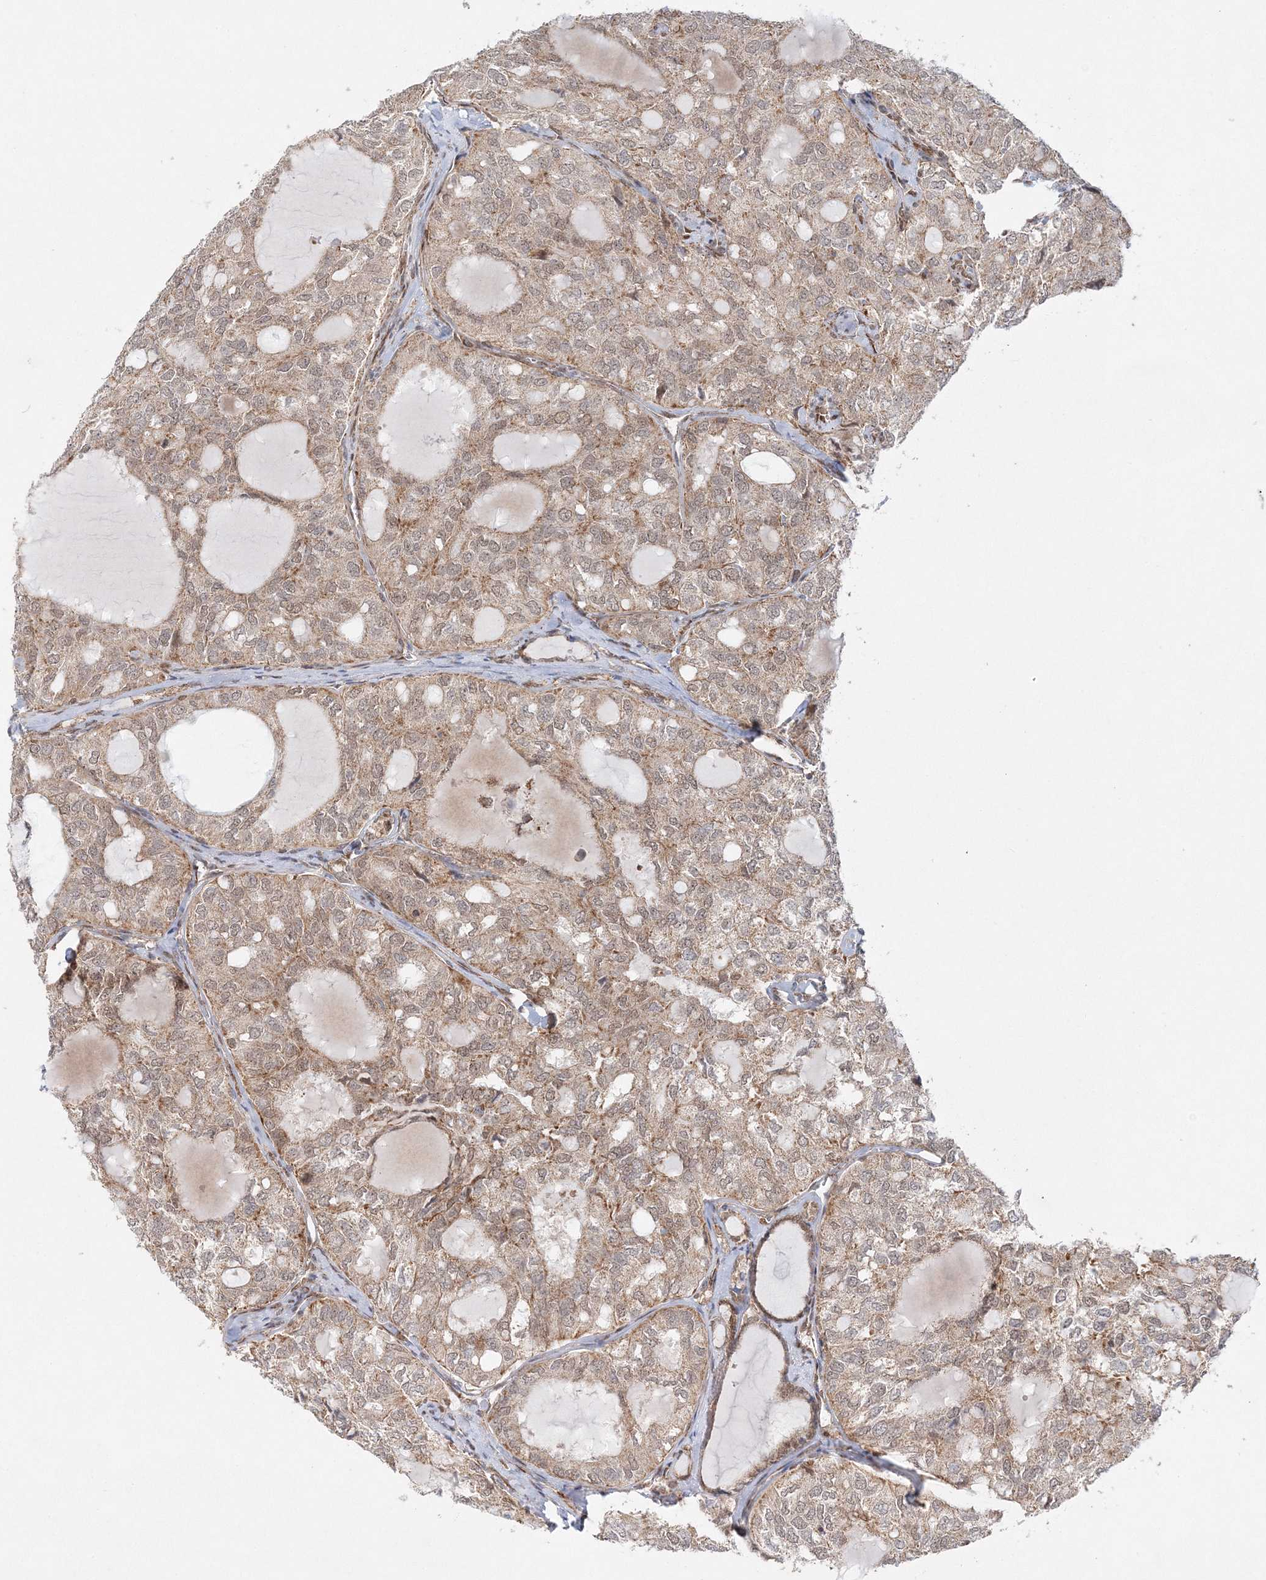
{"staining": {"intensity": "weak", "quantity": ">75%", "location": "cytoplasmic/membranous"}, "tissue": "thyroid cancer", "cell_type": "Tumor cells", "image_type": "cancer", "snomed": [{"axis": "morphology", "description": "Follicular adenoma carcinoma, NOS"}, {"axis": "topography", "description": "Thyroid gland"}], "caption": "This is an image of immunohistochemistry (IHC) staining of follicular adenoma carcinoma (thyroid), which shows weak expression in the cytoplasmic/membranous of tumor cells.", "gene": "RAB11FIP2", "patient": {"sex": "male", "age": 75}}